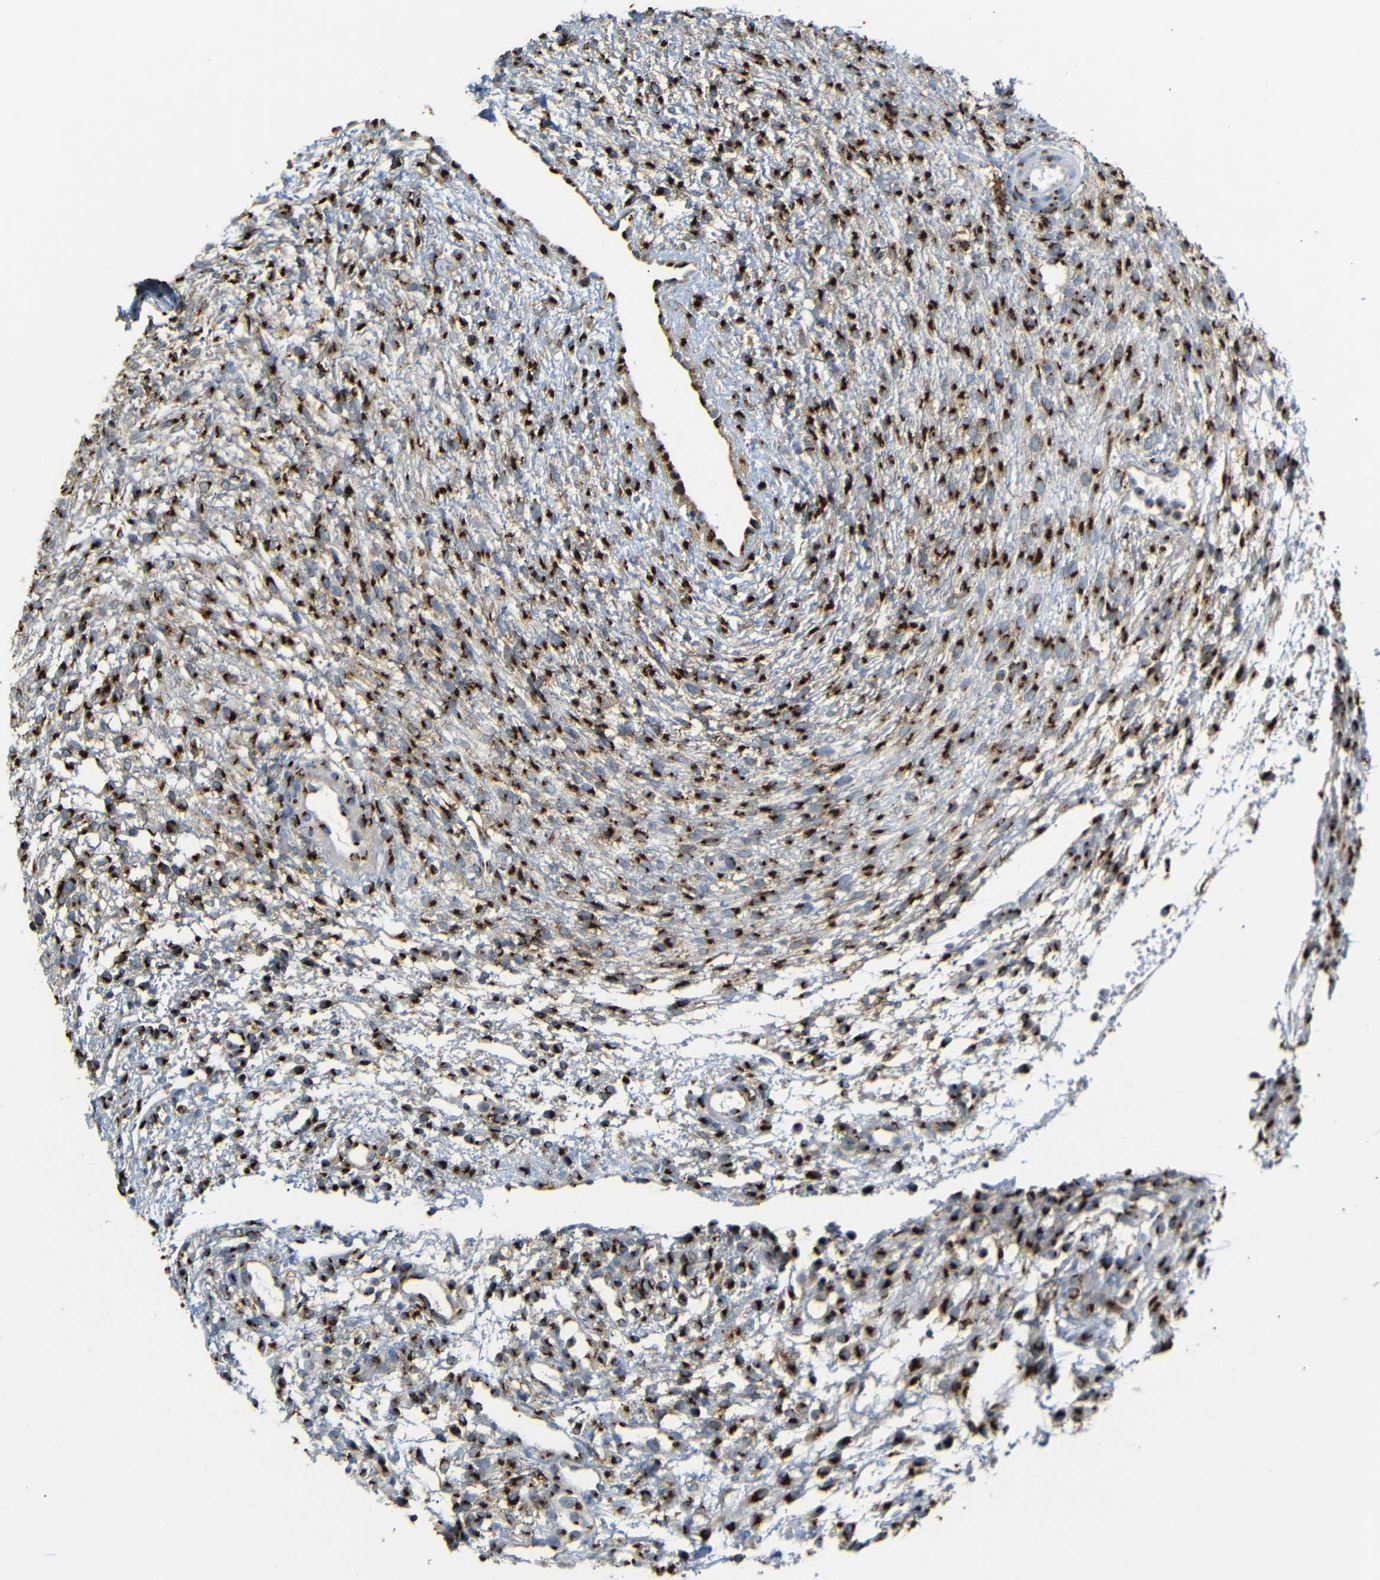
{"staining": {"intensity": "strong", "quantity": ">75%", "location": "cytoplasmic/membranous"}, "tissue": "ovary", "cell_type": "Ovarian stroma cells", "image_type": "normal", "snomed": [{"axis": "morphology", "description": "Normal tissue, NOS"}, {"axis": "morphology", "description": "Cyst, NOS"}, {"axis": "topography", "description": "Ovary"}], "caption": "A high-resolution micrograph shows IHC staining of unremarkable ovary, which reveals strong cytoplasmic/membranous positivity in about >75% of ovarian stroma cells.", "gene": "TGOLN2", "patient": {"sex": "female", "age": 18}}